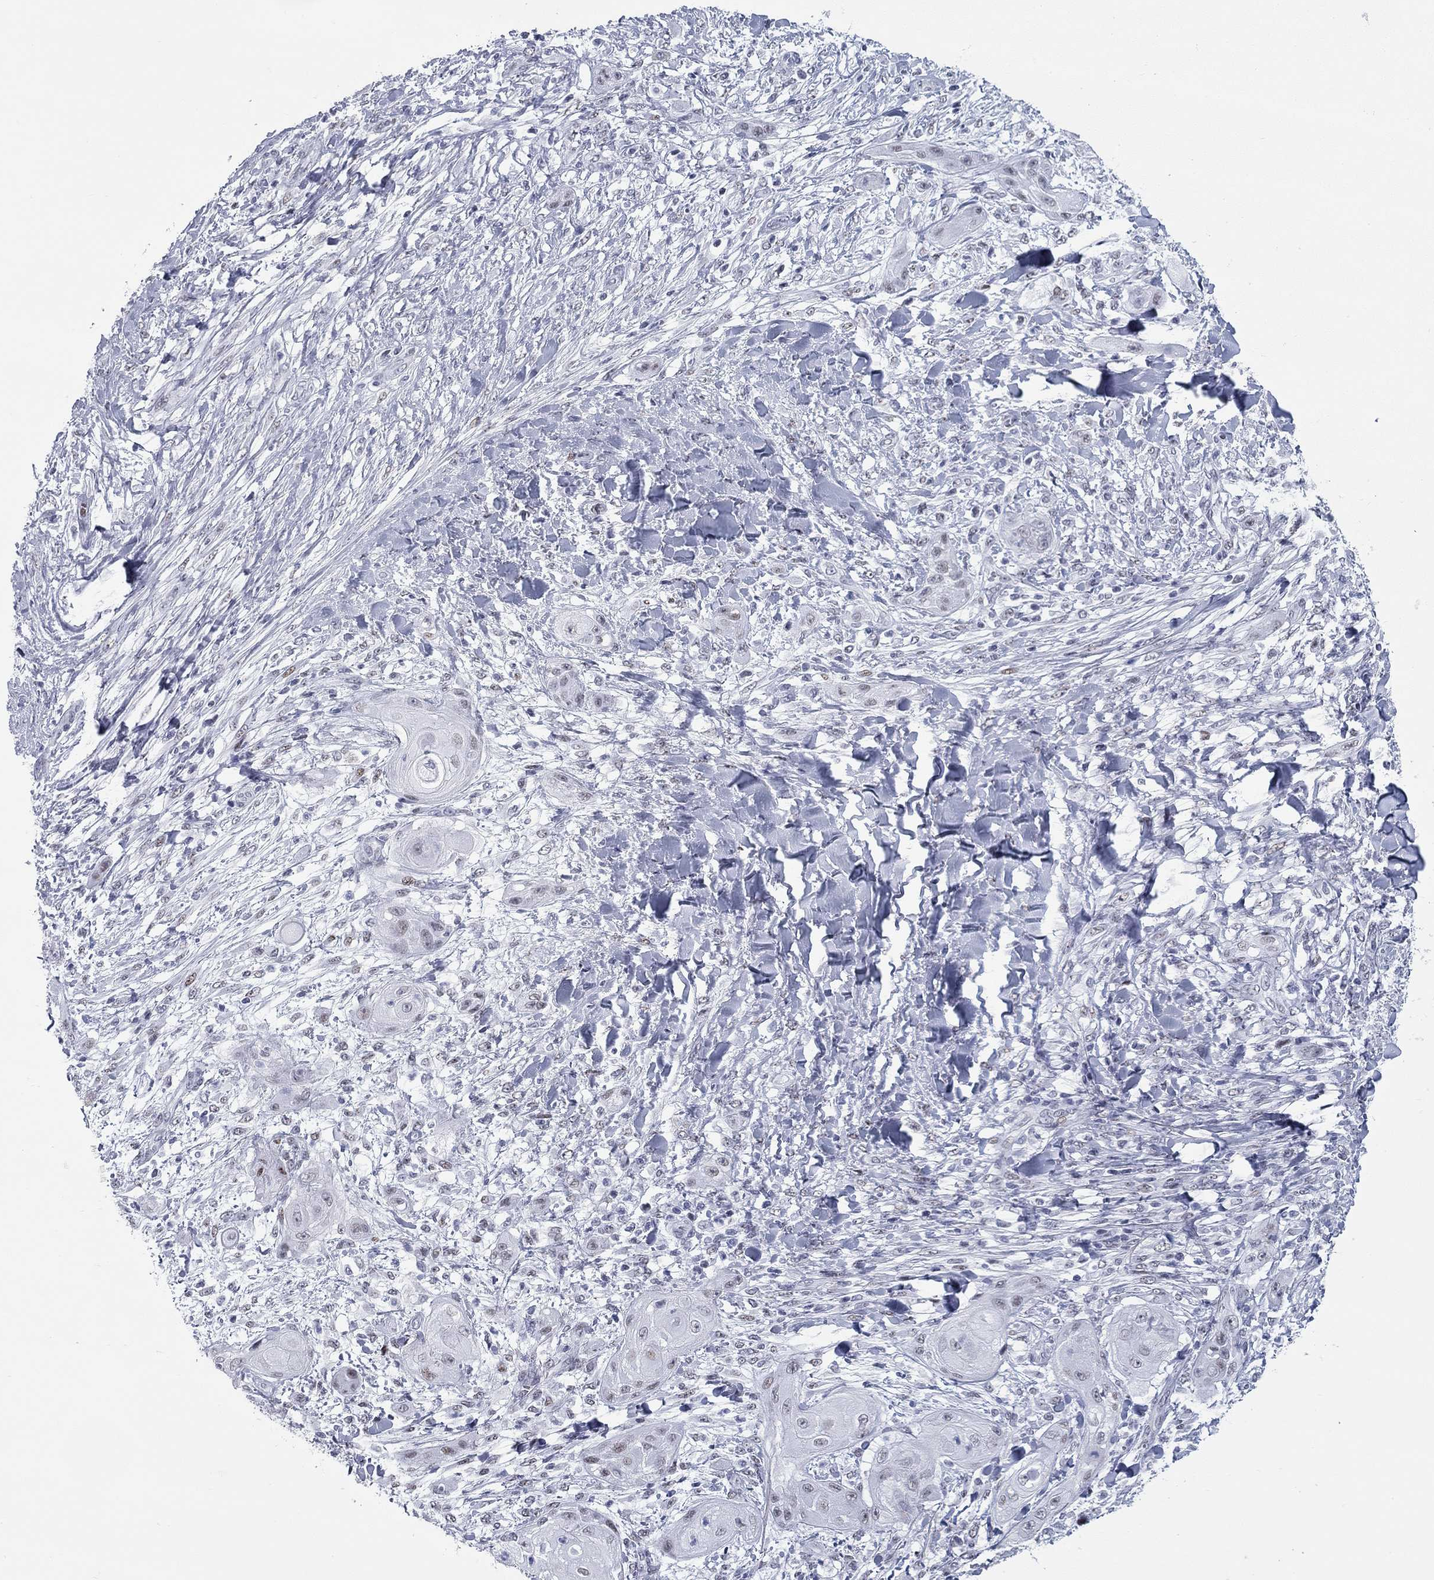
{"staining": {"intensity": "negative", "quantity": "none", "location": "none"}, "tissue": "skin cancer", "cell_type": "Tumor cells", "image_type": "cancer", "snomed": [{"axis": "morphology", "description": "Squamous cell carcinoma, NOS"}, {"axis": "topography", "description": "Skin"}], "caption": "This is an IHC image of human squamous cell carcinoma (skin). There is no staining in tumor cells.", "gene": "ASF1B", "patient": {"sex": "male", "age": 62}}